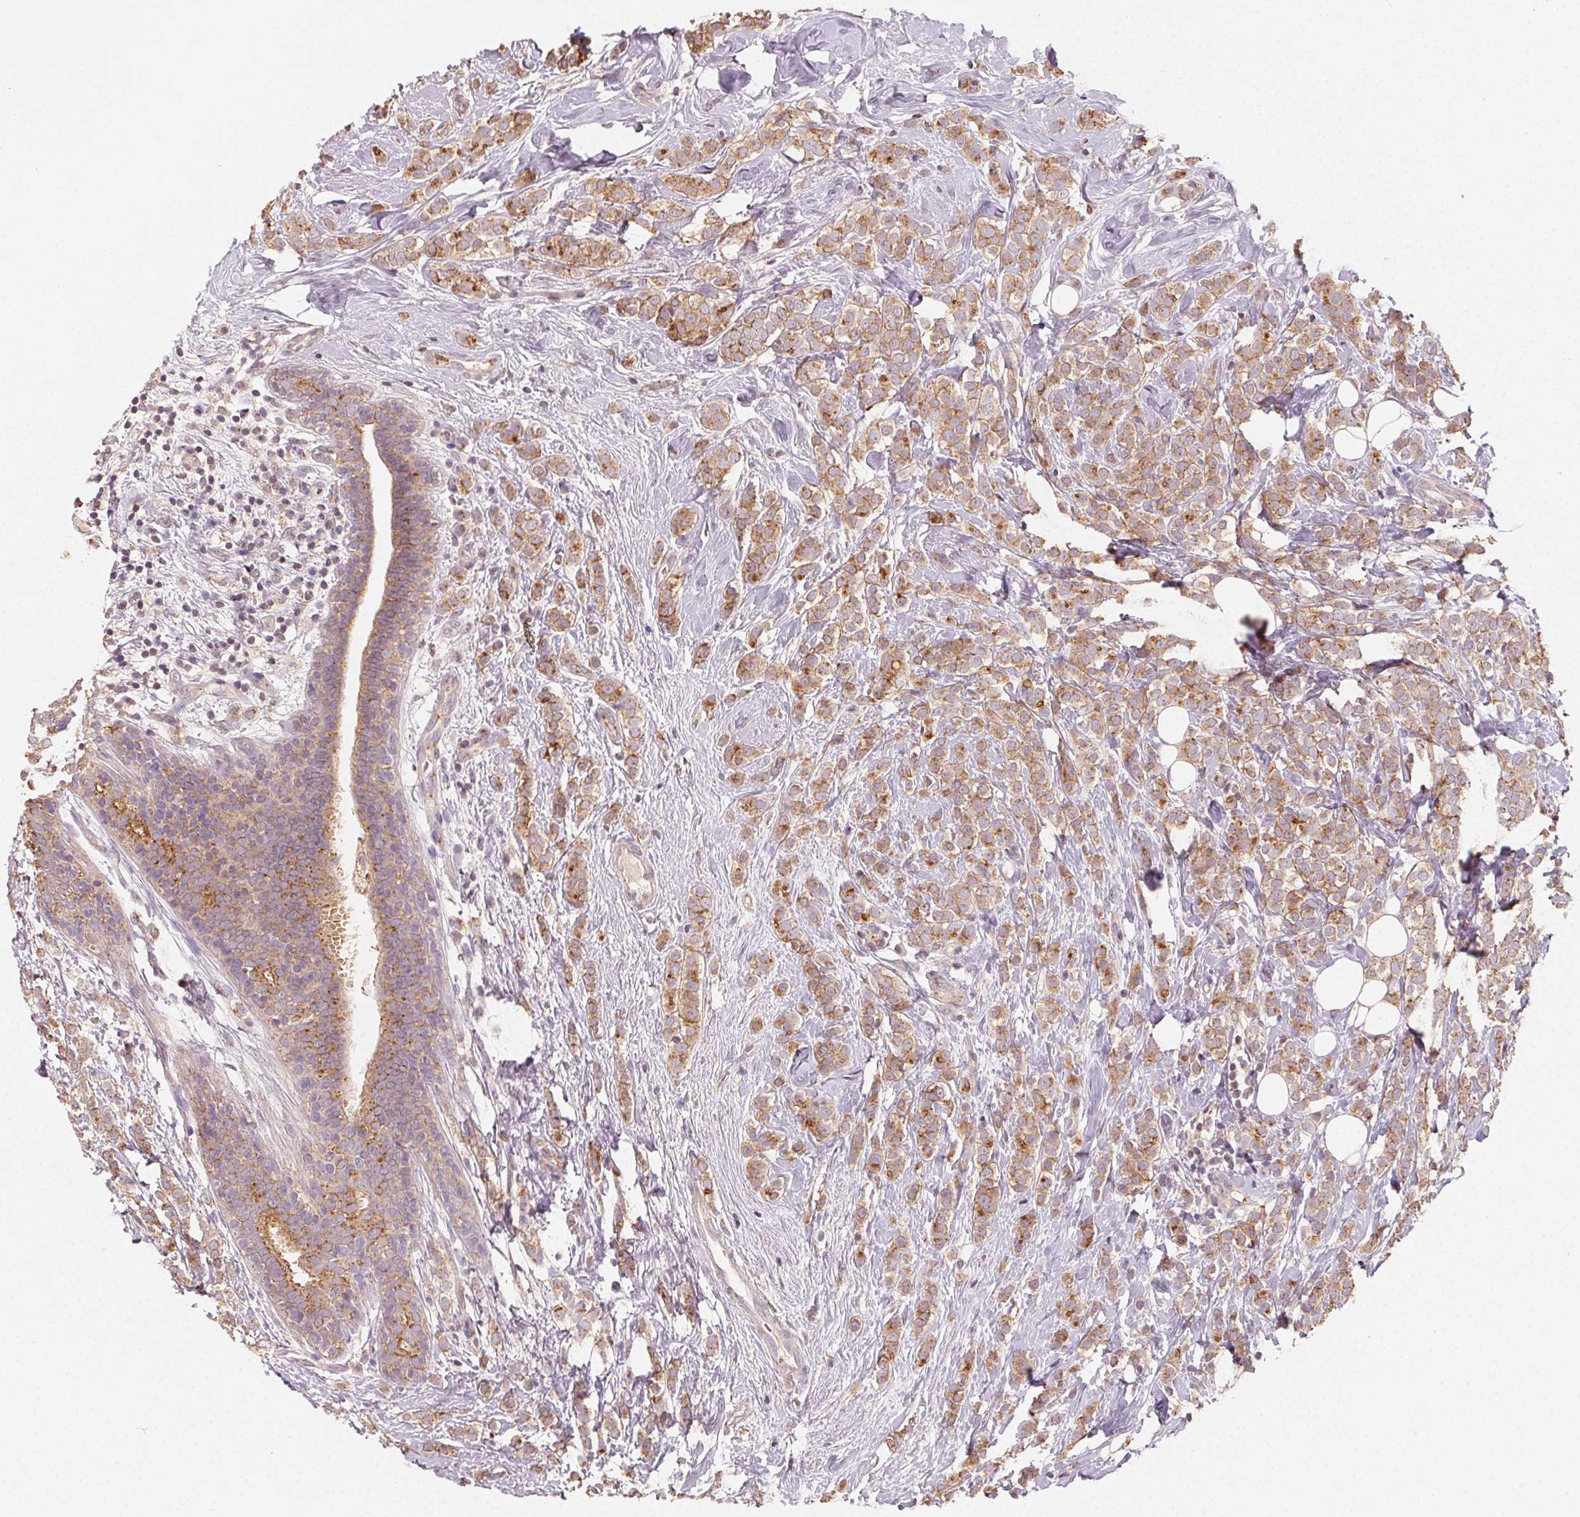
{"staining": {"intensity": "moderate", "quantity": ">75%", "location": "cytoplasmic/membranous"}, "tissue": "breast cancer", "cell_type": "Tumor cells", "image_type": "cancer", "snomed": [{"axis": "morphology", "description": "Lobular carcinoma"}, {"axis": "topography", "description": "Breast"}], "caption": "Protein staining by immunohistochemistry (IHC) demonstrates moderate cytoplasmic/membranous expression in about >75% of tumor cells in breast cancer.", "gene": "AP1S1", "patient": {"sex": "female", "age": 49}}